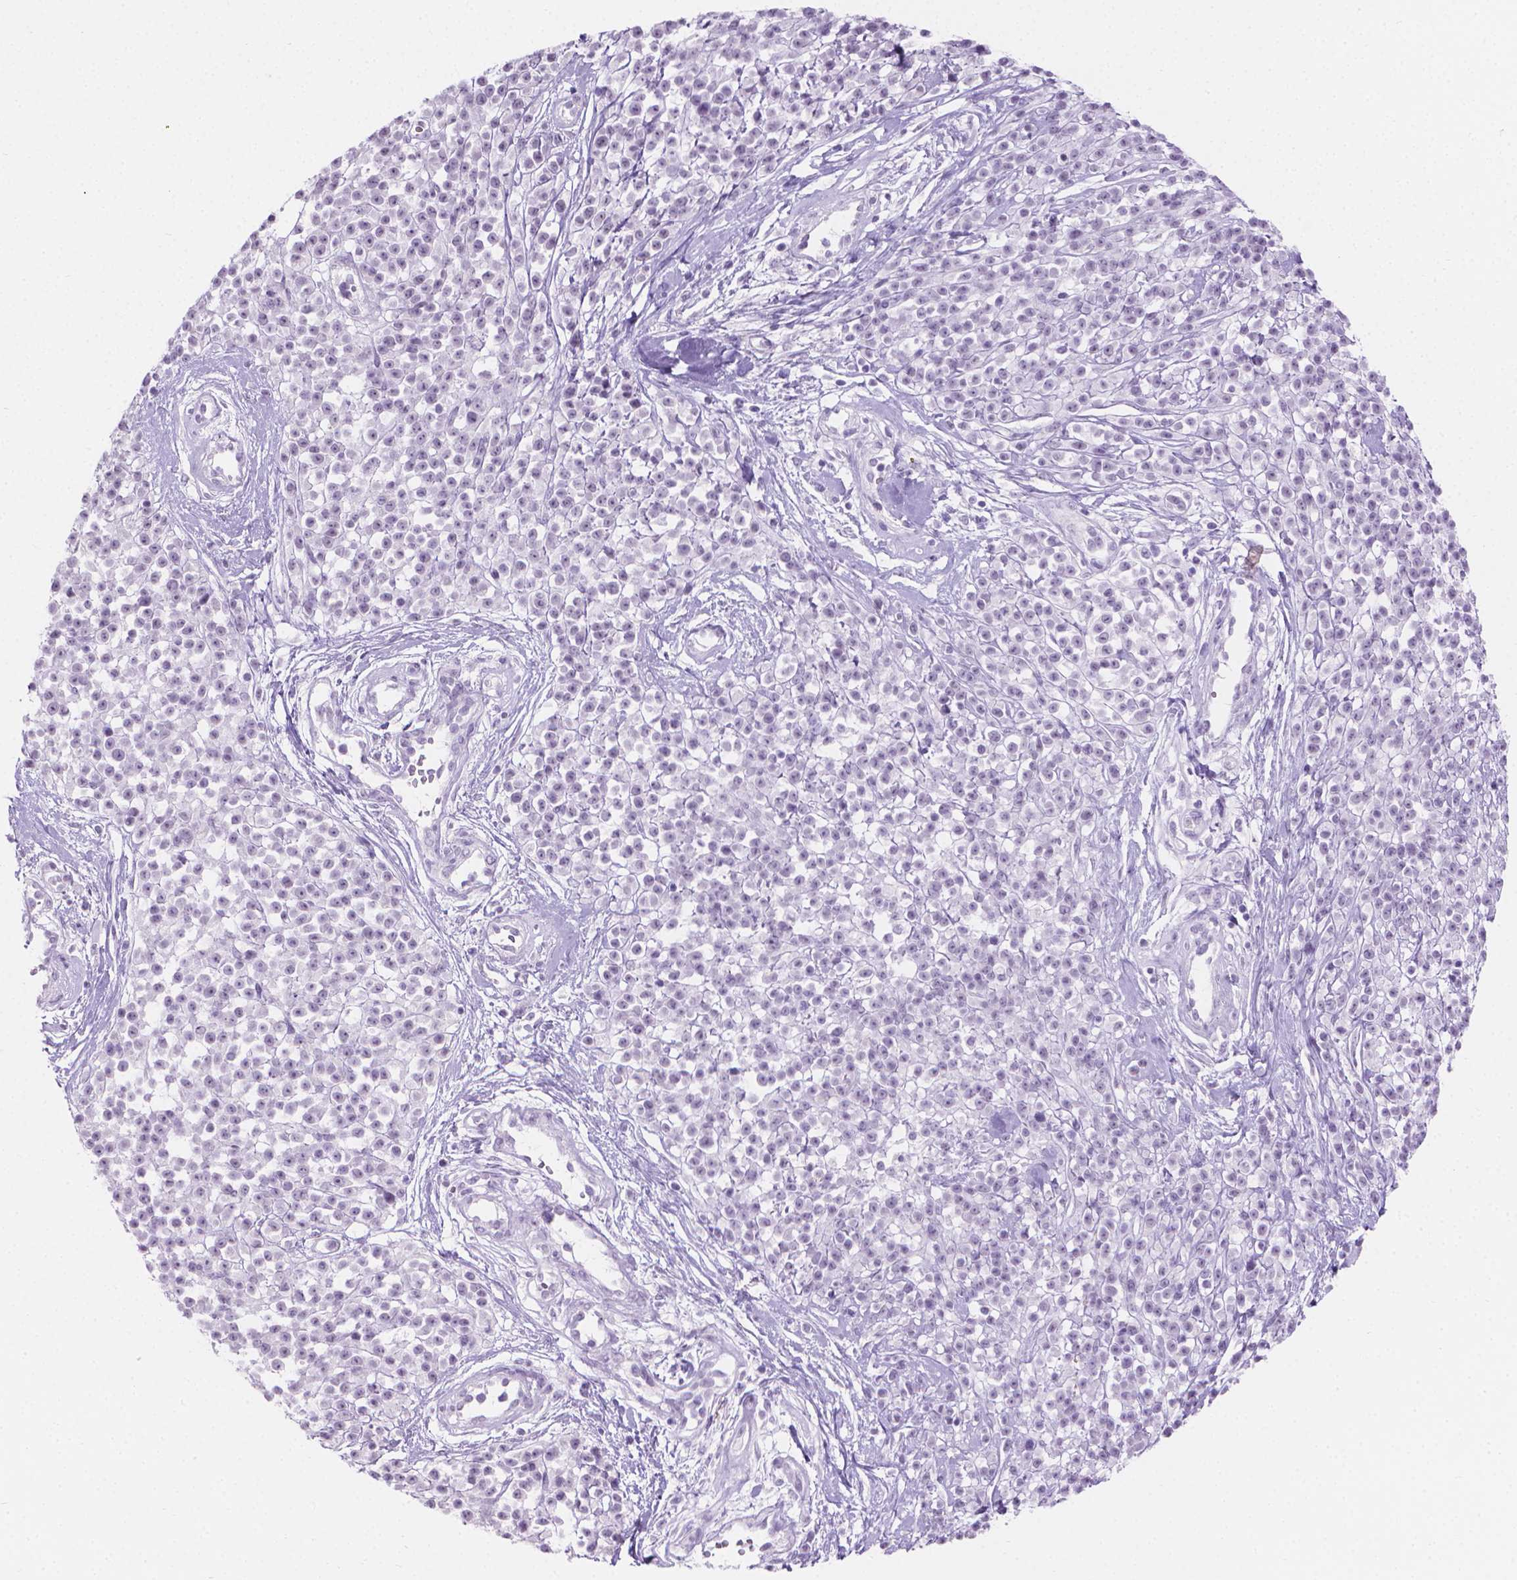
{"staining": {"intensity": "negative", "quantity": "none", "location": "none"}, "tissue": "melanoma", "cell_type": "Tumor cells", "image_type": "cancer", "snomed": [{"axis": "morphology", "description": "Malignant melanoma, NOS"}, {"axis": "topography", "description": "Skin"}, {"axis": "topography", "description": "Skin of trunk"}], "caption": "Immunohistochemical staining of human melanoma shows no significant positivity in tumor cells.", "gene": "CFAP52", "patient": {"sex": "male", "age": 74}}